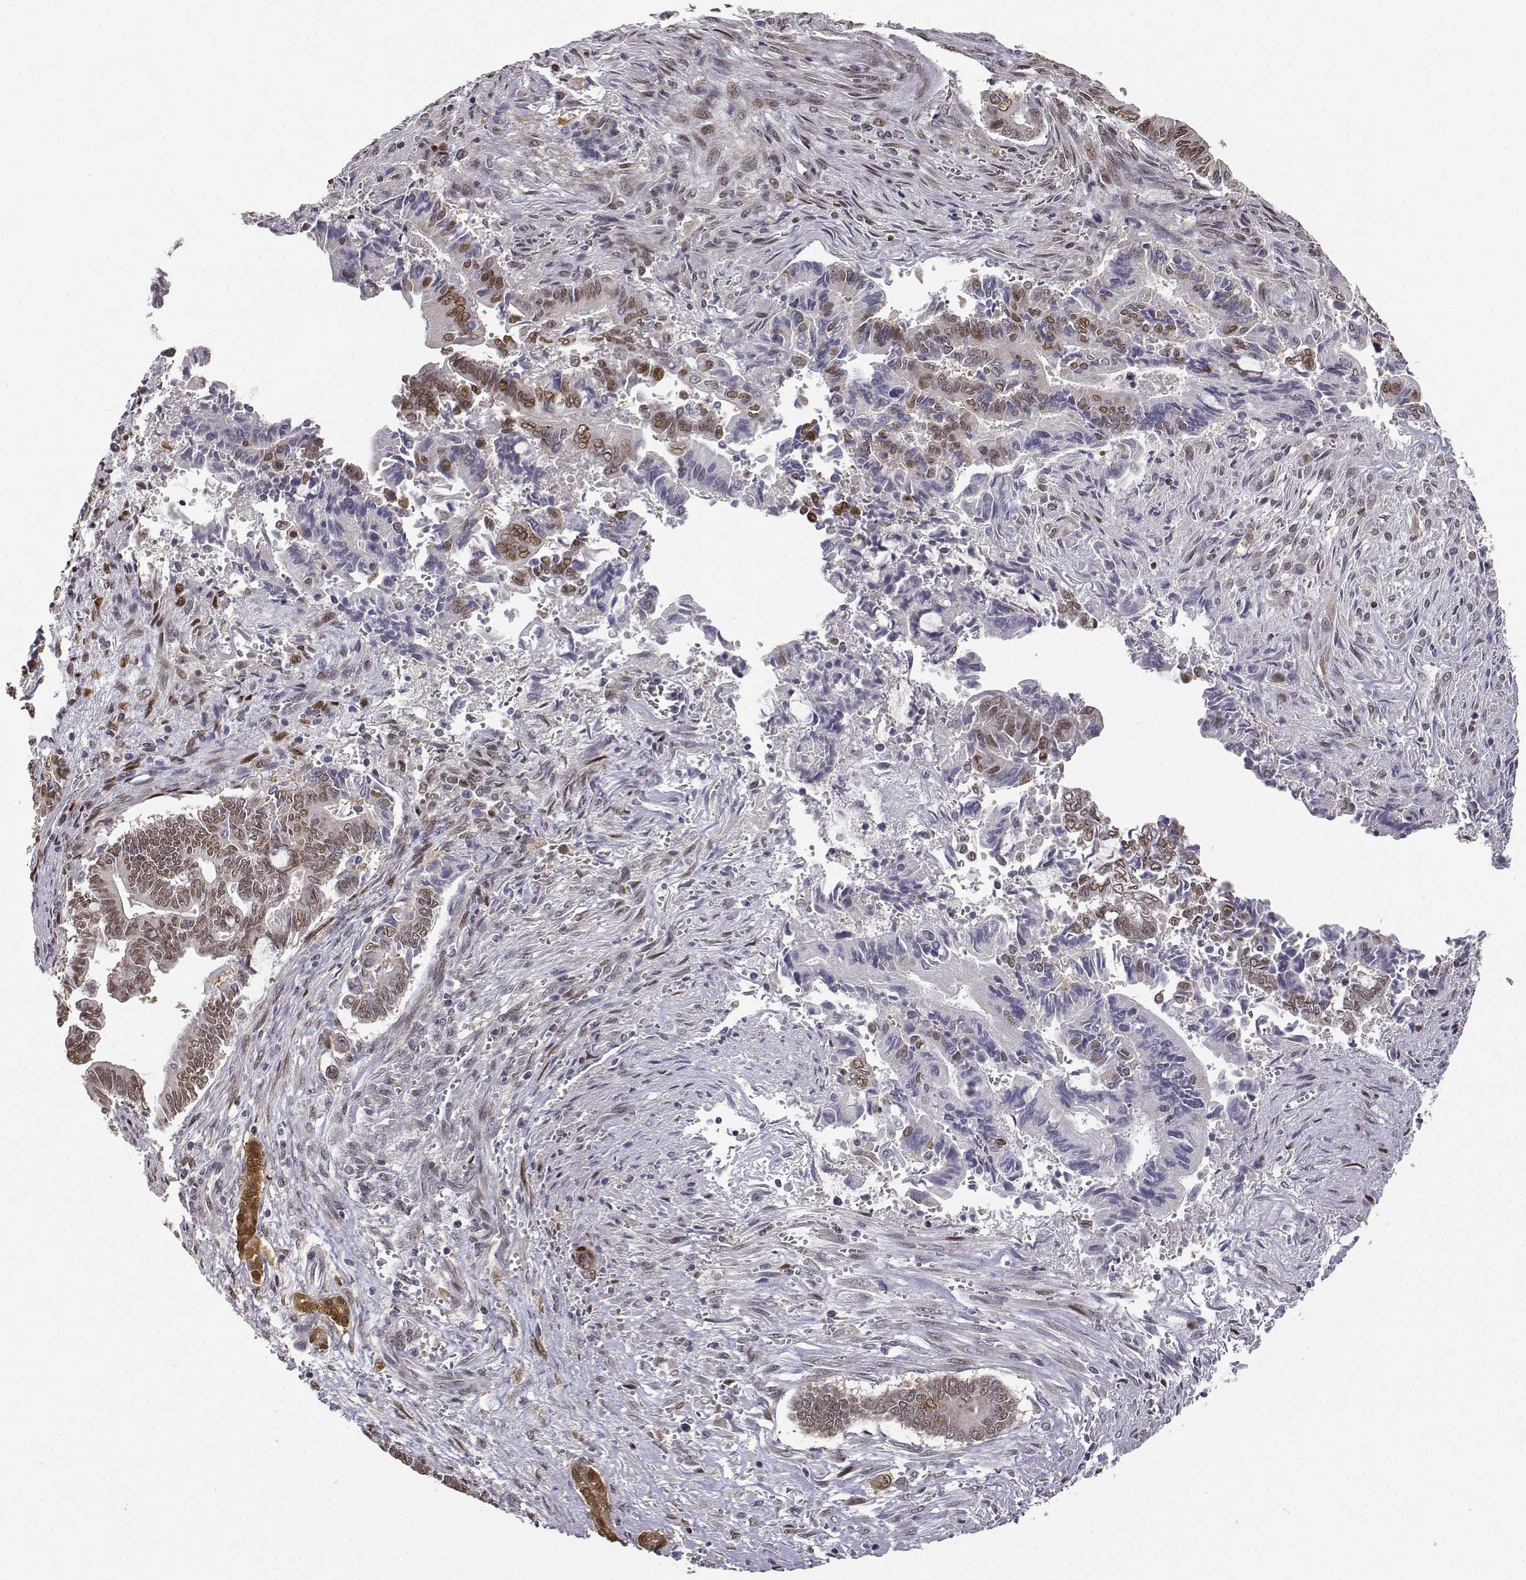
{"staining": {"intensity": "weak", "quantity": "25%-75%", "location": "nuclear"}, "tissue": "pancreatic cancer", "cell_type": "Tumor cells", "image_type": "cancer", "snomed": [{"axis": "morphology", "description": "Adenocarcinoma, NOS"}, {"axis": "topography", "description": "Pancreas"}], "caption": "Adenocarcinoma (pancreatic) was stained to show a protein in brown. There is low levels of weak nuclear positivity in approximately 25%-75% of tumor cells.", "gene": "PHGDH", "patient": {"sex": "male", "age": 68}}